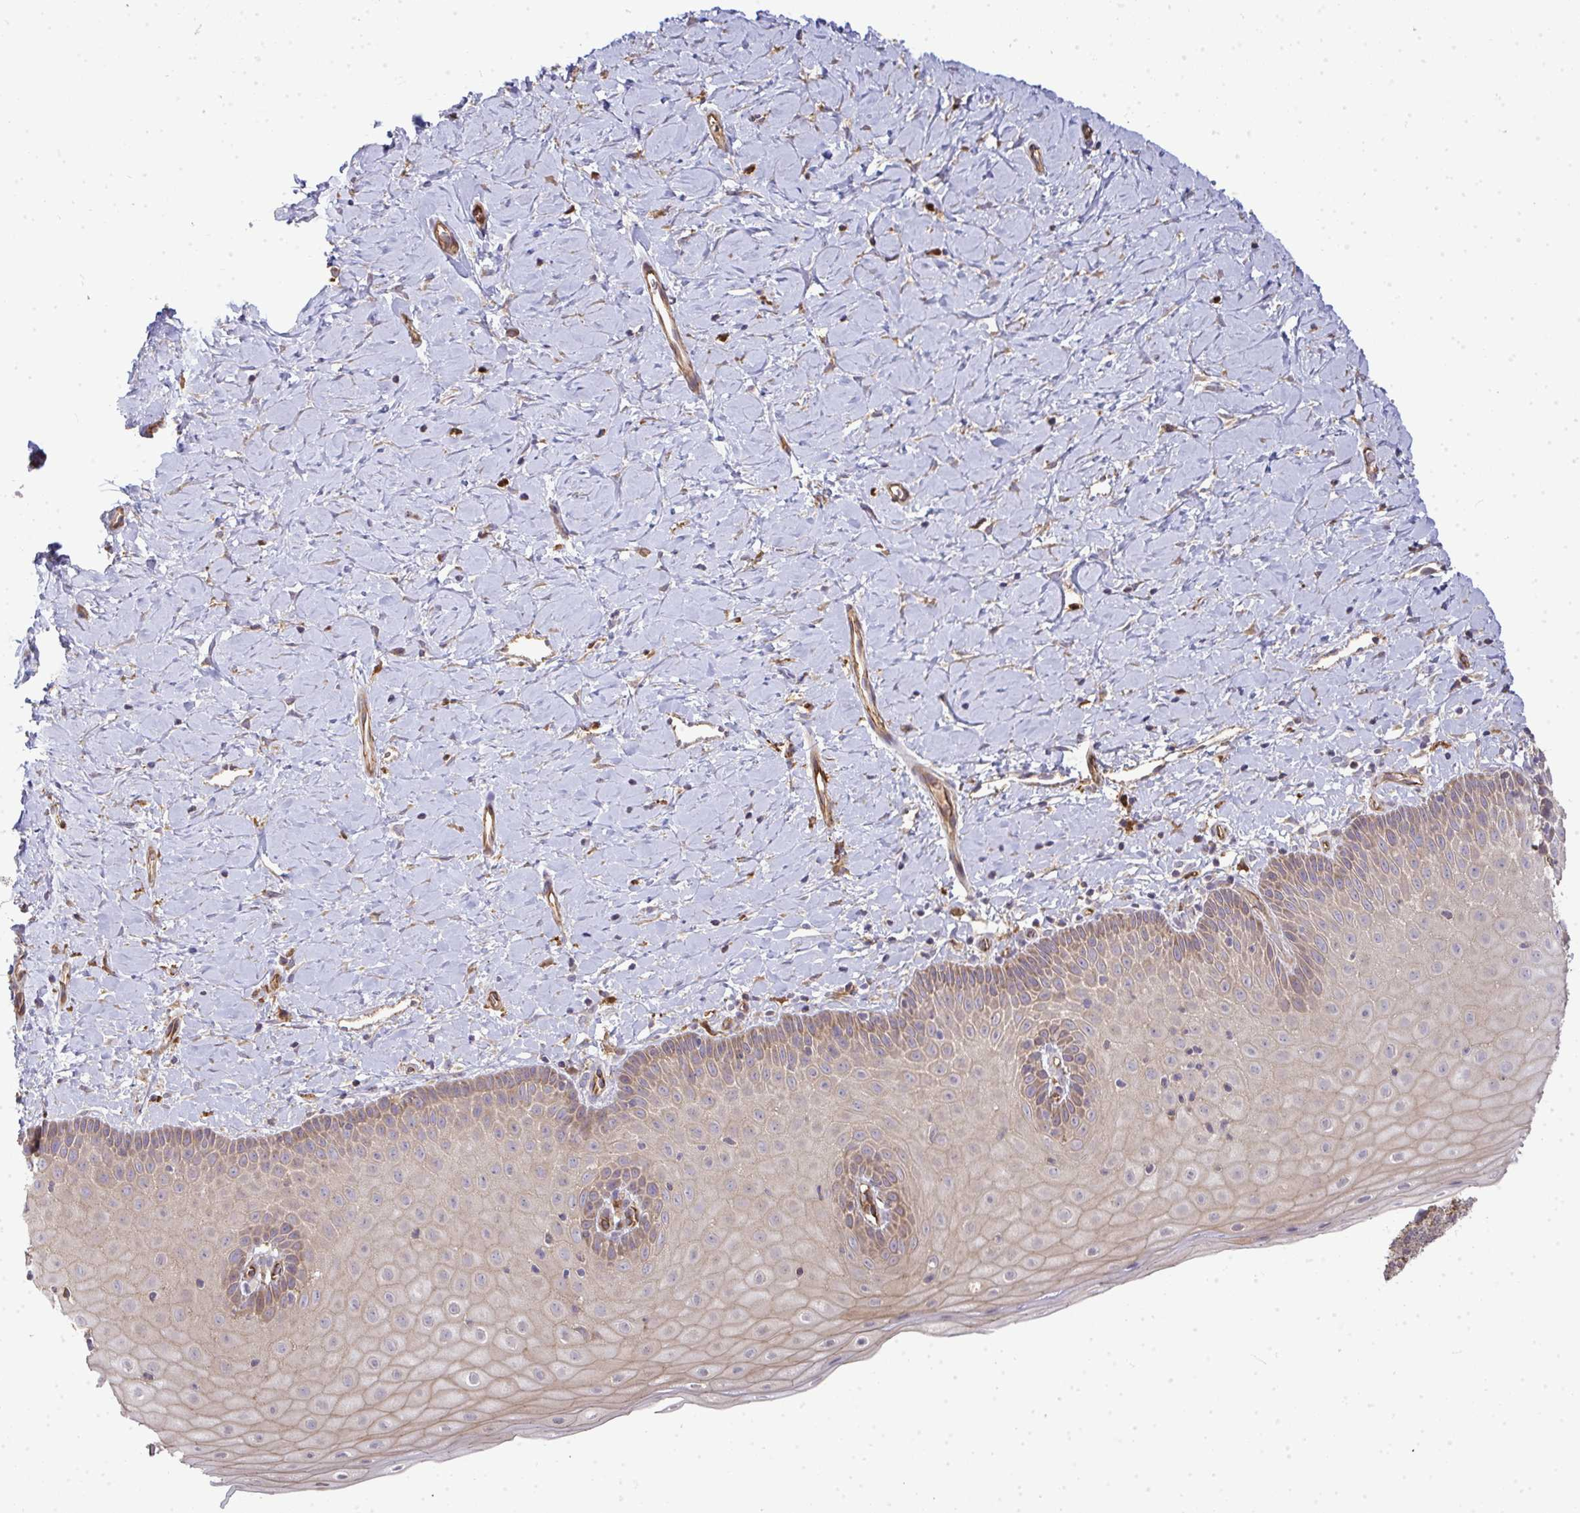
{"staining": {"intensity": "moderate", "quantity": ">75%", "location": "cytoplasmic/membranous"}, "tissue": "cervix", "cell_type": "Glandular cells", "image_type": "normal", "snomed": [{"axis": "morphology", "description": "Normal tissue, NOS"}, {"axis": "topography", "description": "Cervix"}], "caption": "Protein staining by IHC exhibits moderate cytoplasmic/membranous staining in about >75% of glandular cells in normal cervix.", "gene": "B4GALT6", "patient": {"sex": "female", "age": 37}}